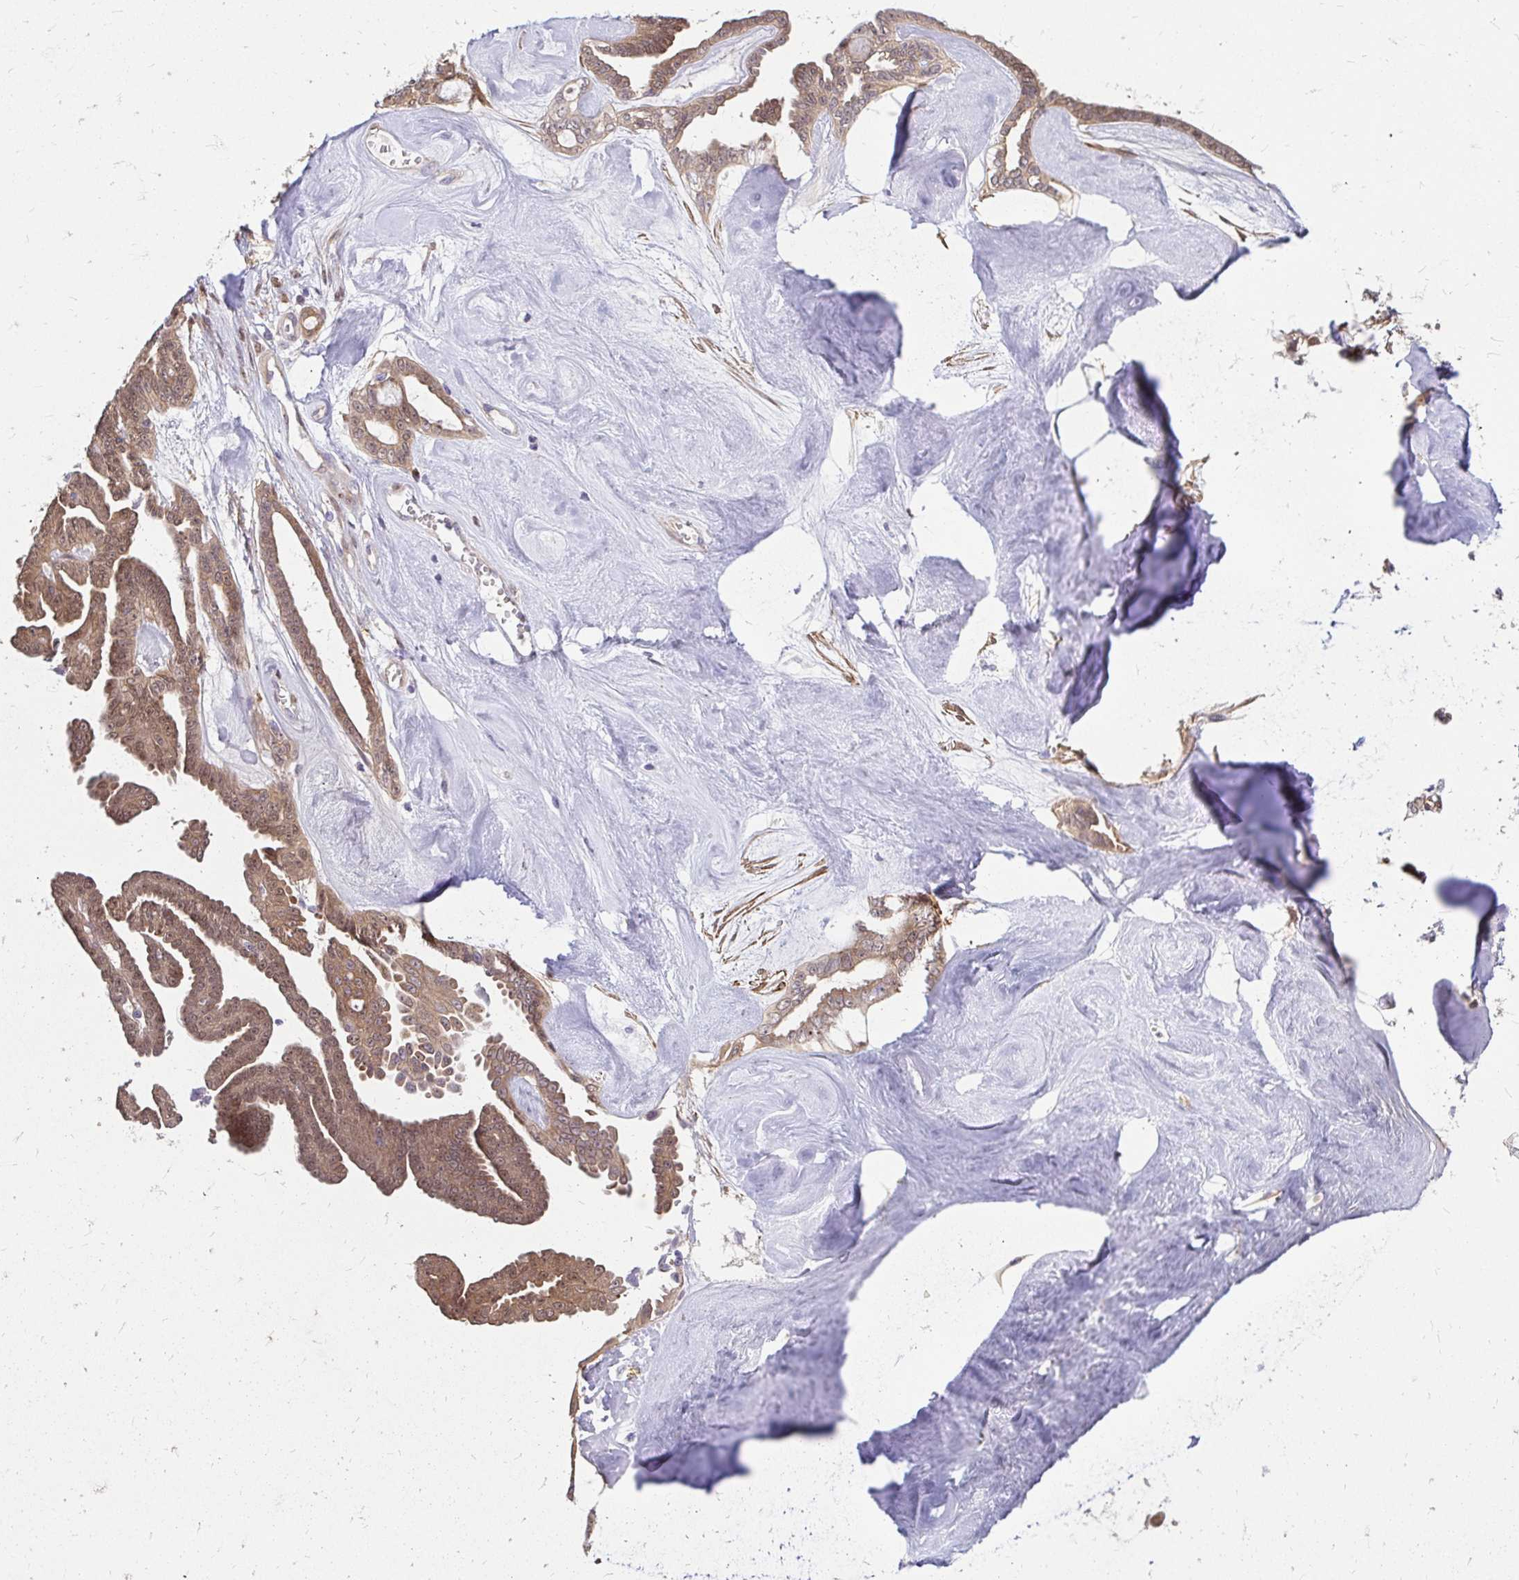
{"staining": {"intensity": "moderate", "quantity": ">75%", "location": "cytoplasmic/membranous"}, "tissue": "ovarian cancer", "cell_type": "Tumor cells", "image_type": "cancer", "snomed": [{"axis": "morphology", "description": "Cystadenocarcinoma, serous, NOS"}, {"axis": "topography", "description": "Ovary"}], "caption": "Immunohistochemistry (IHC) of human ovarian cancer displays medium levels of moderate cytoplasmic/membranous staining in approximately >75% of tumor cells.", "gene": "YAP1", "patient": {"sex": "female", "age": 71}}